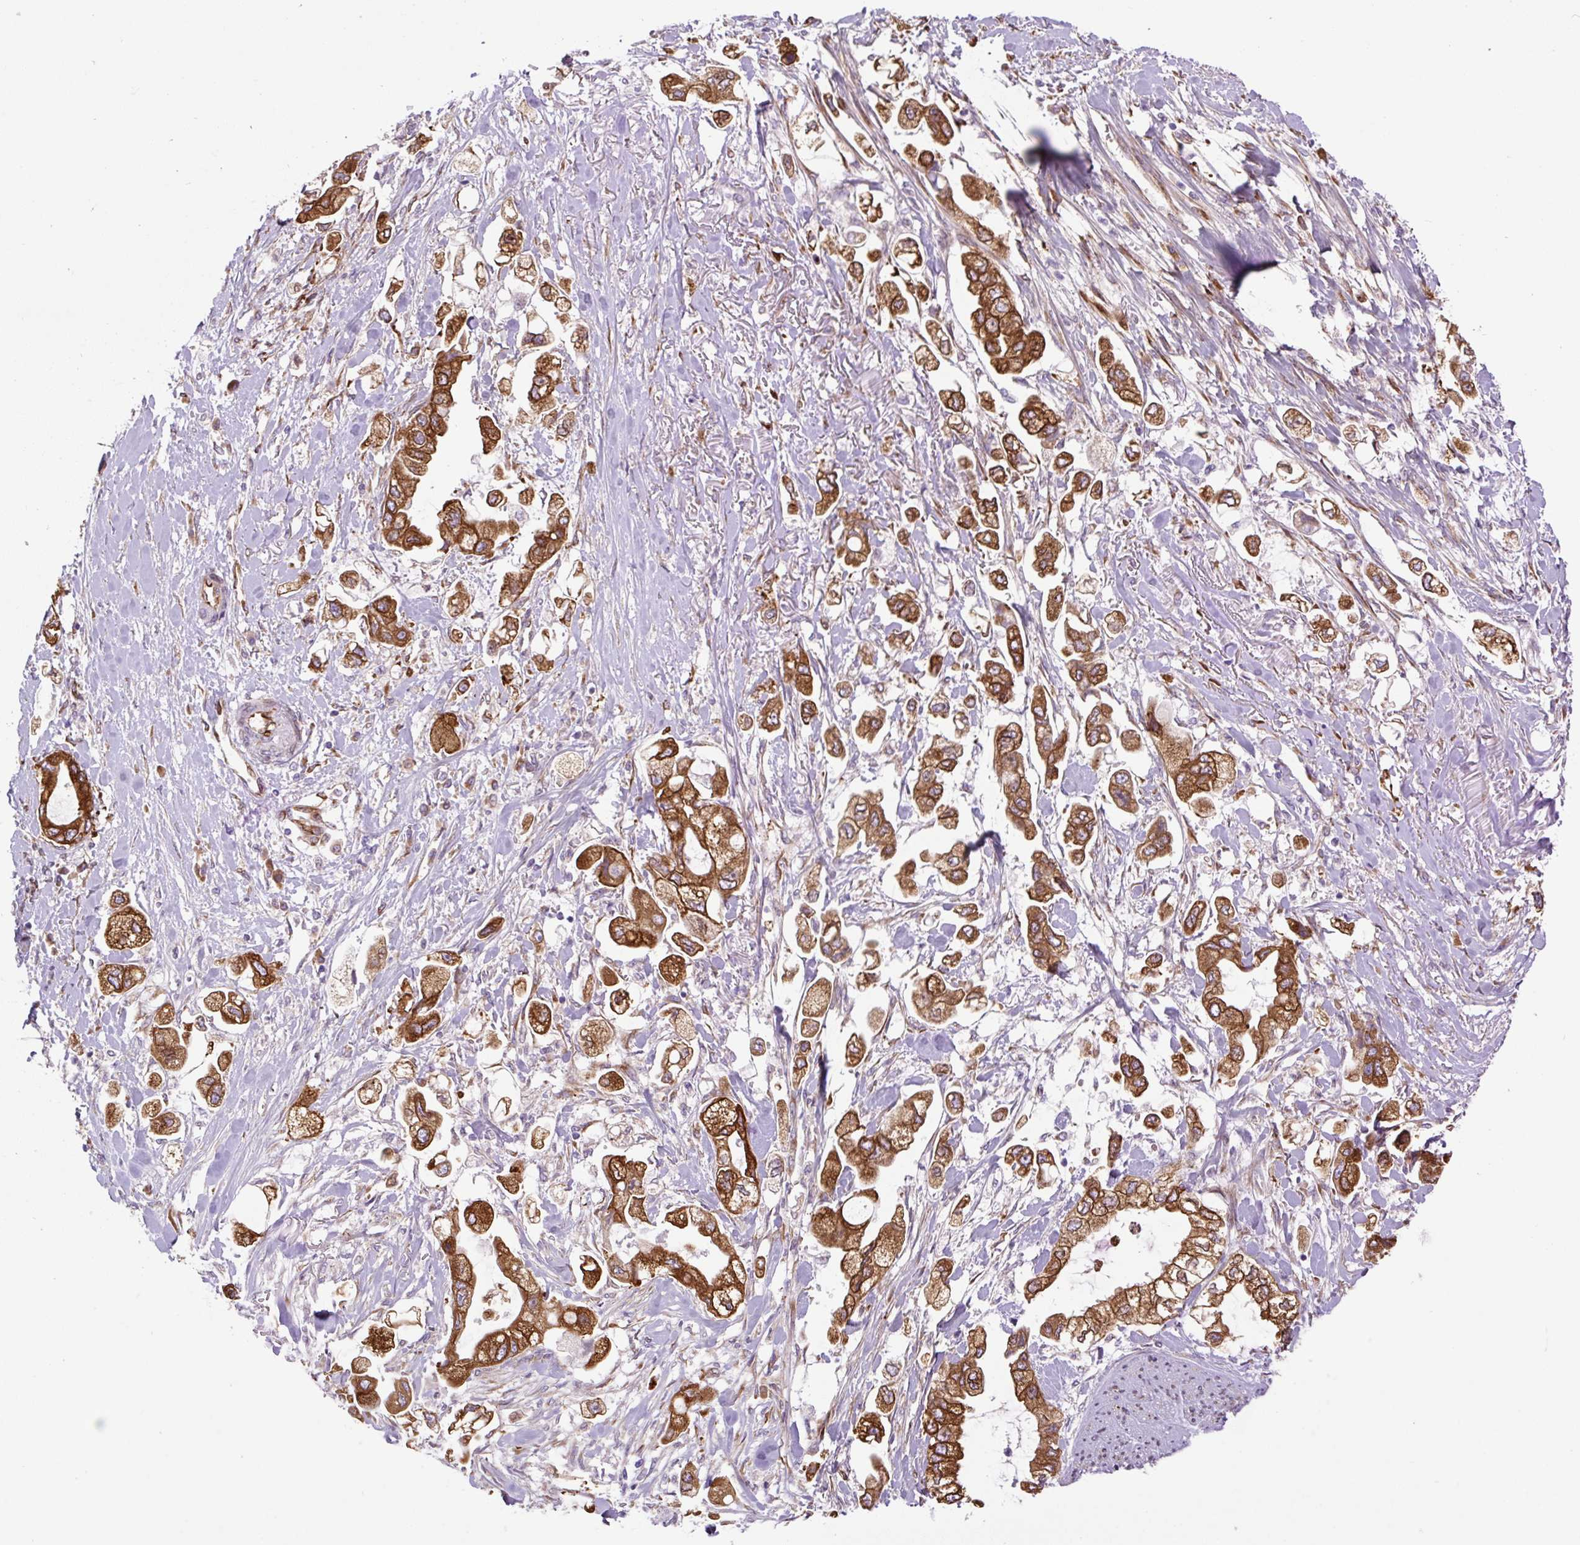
{"staining": {"intensity": "strong", "quantity": ">75%", "location": "cytoplasmic/membranous"}, "tissue": "stomach cancer", "cell_type": "Tumor cells", "image_type": "cancer", "snomed": [{"axis": "morphology", "description": "Adenocarcinoma, NOS"}, {"axis": "topography", "description": "Stomach"}], "caption": "Stomach cancer tissue displays strong cytoplasmic/membranous expression in approximately >75% of tumor cells, visualized by immunohistochemistry.", "gene": "RAB30", "patient": {"sex": "male", "age": 62}}